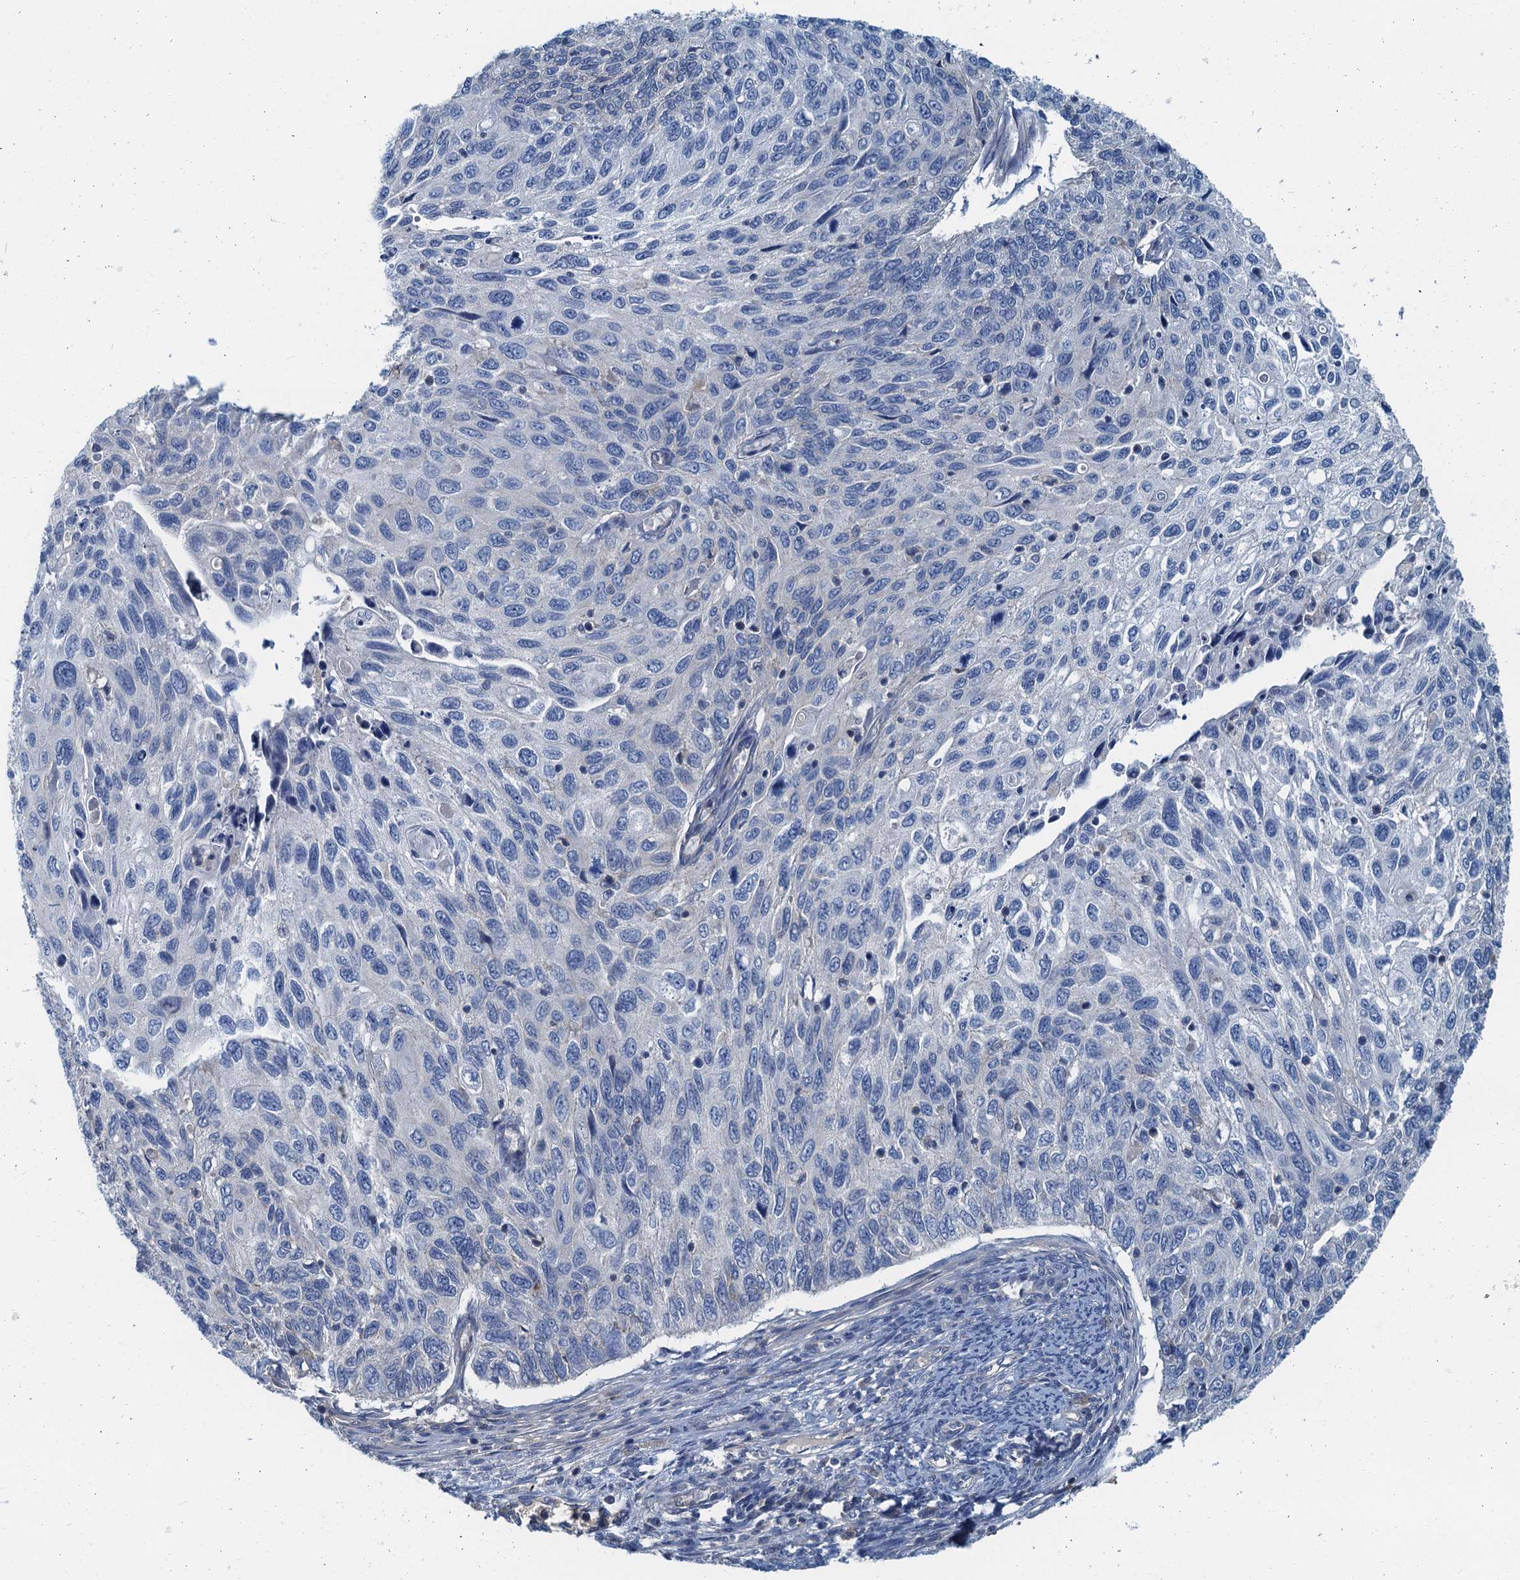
{"staining": {"intensity": "negative", "quantity": "none", "location": "none"}, "tissue": "cervical cancer", "cell_type": "Tumor cells", "image_type": "cancer", "snomed": [{"axis": "morphology", "description": "Squamous cell carcinoma, NOS"}, {"axis": "topography", "description": "Cervix"}], "caption": "DAB (3,3'-diaminobenzidine) immunohistochemical staining of squamous cell carcinoma (cervical) exhibits no significant expression in tumor cells.", "gene": "THAP10", "patient": {"sex": "female", "age": 70}}